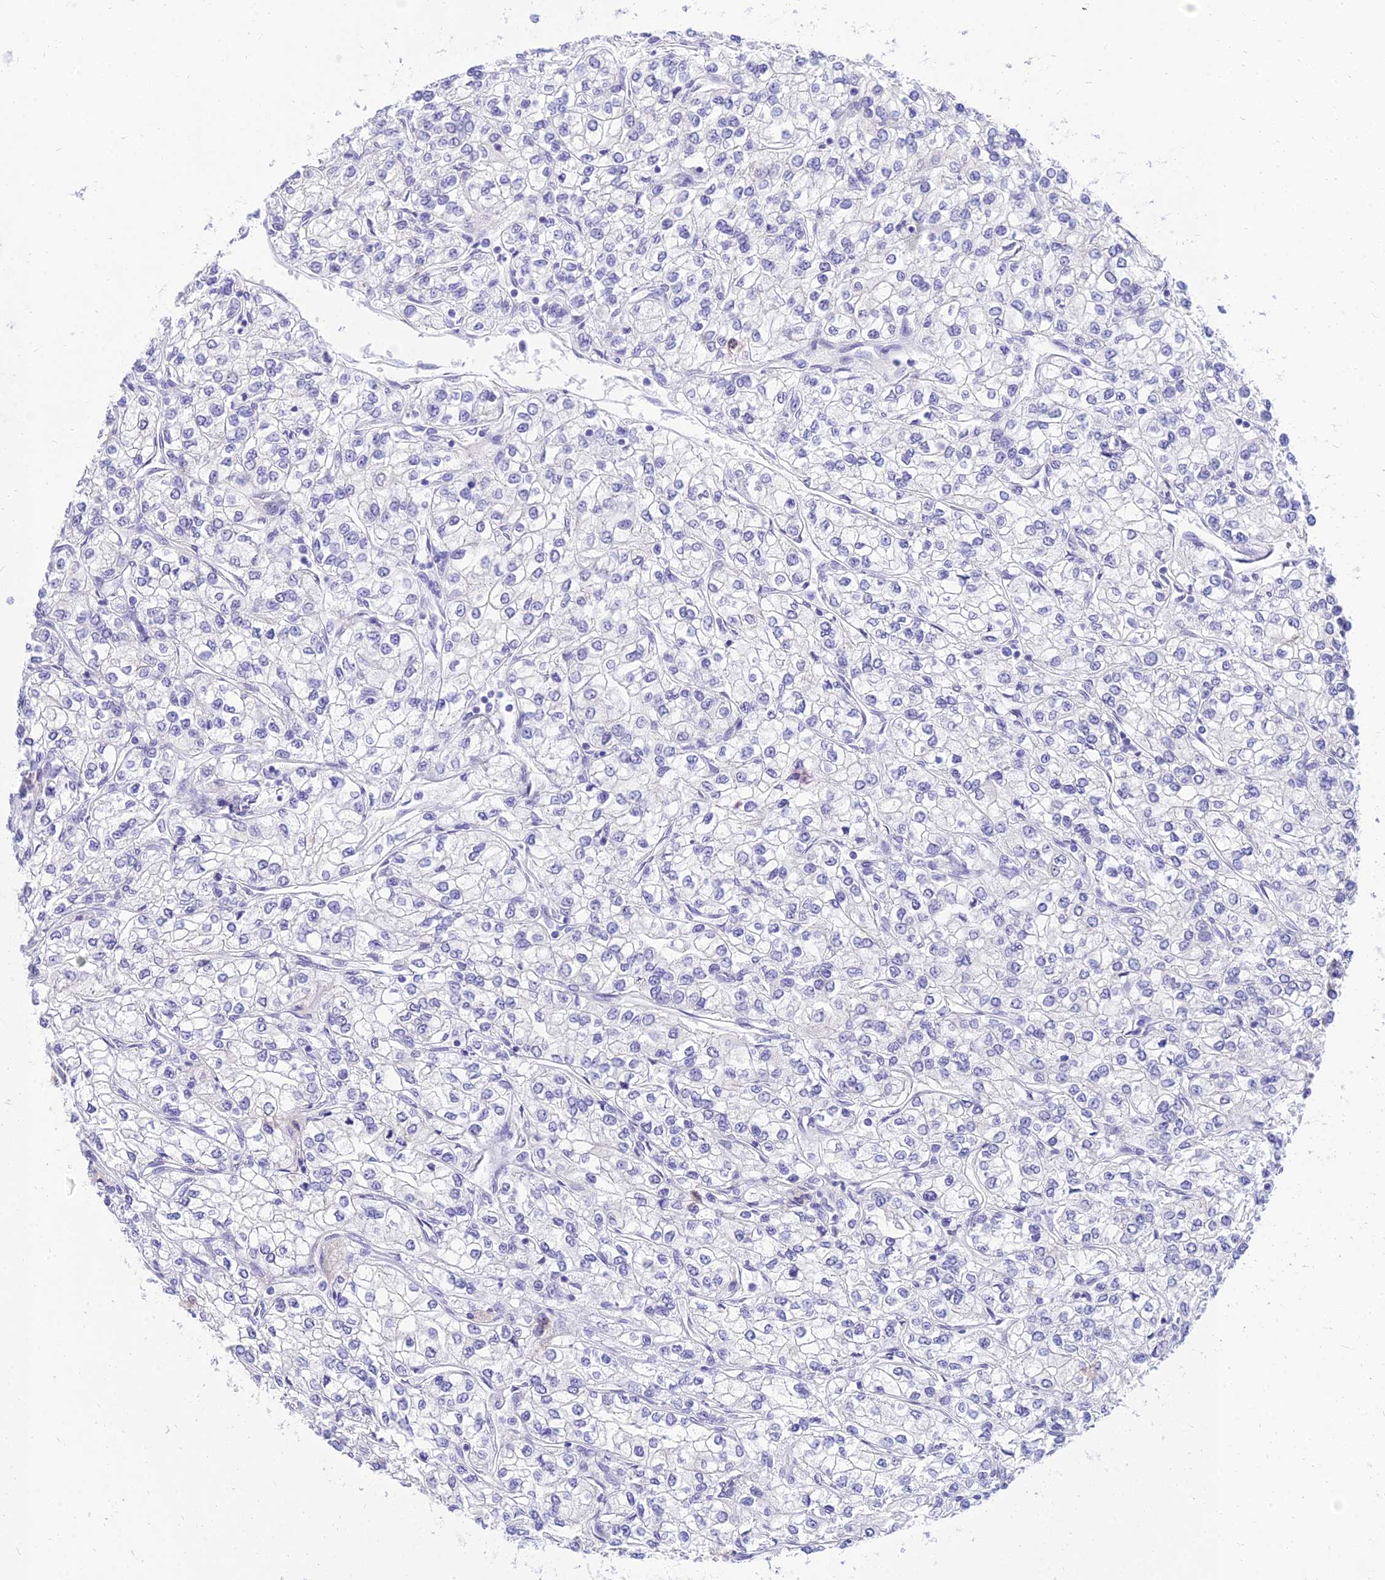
{"staining": {"intensity": "negative", "quantity": "none", "location": "none"}, "tissue": "renal cancer", "cell_type": "Tumor cells", "image_type": "cancer", "snomed": [{"axis": "morphology", "description": "Adenocarcinoma, NOS"}, {"axis": "topography", "description": "Kidney"}], "caption": "This histopathology image is of renal cancer (adenocarcinoma) stained with IHC to label a protein in brown with the nuclei are counter-stained blue. There is no expression in tumor cells.", "gene": "TAC3", "patient": {"sex": "male", "age": 80}}